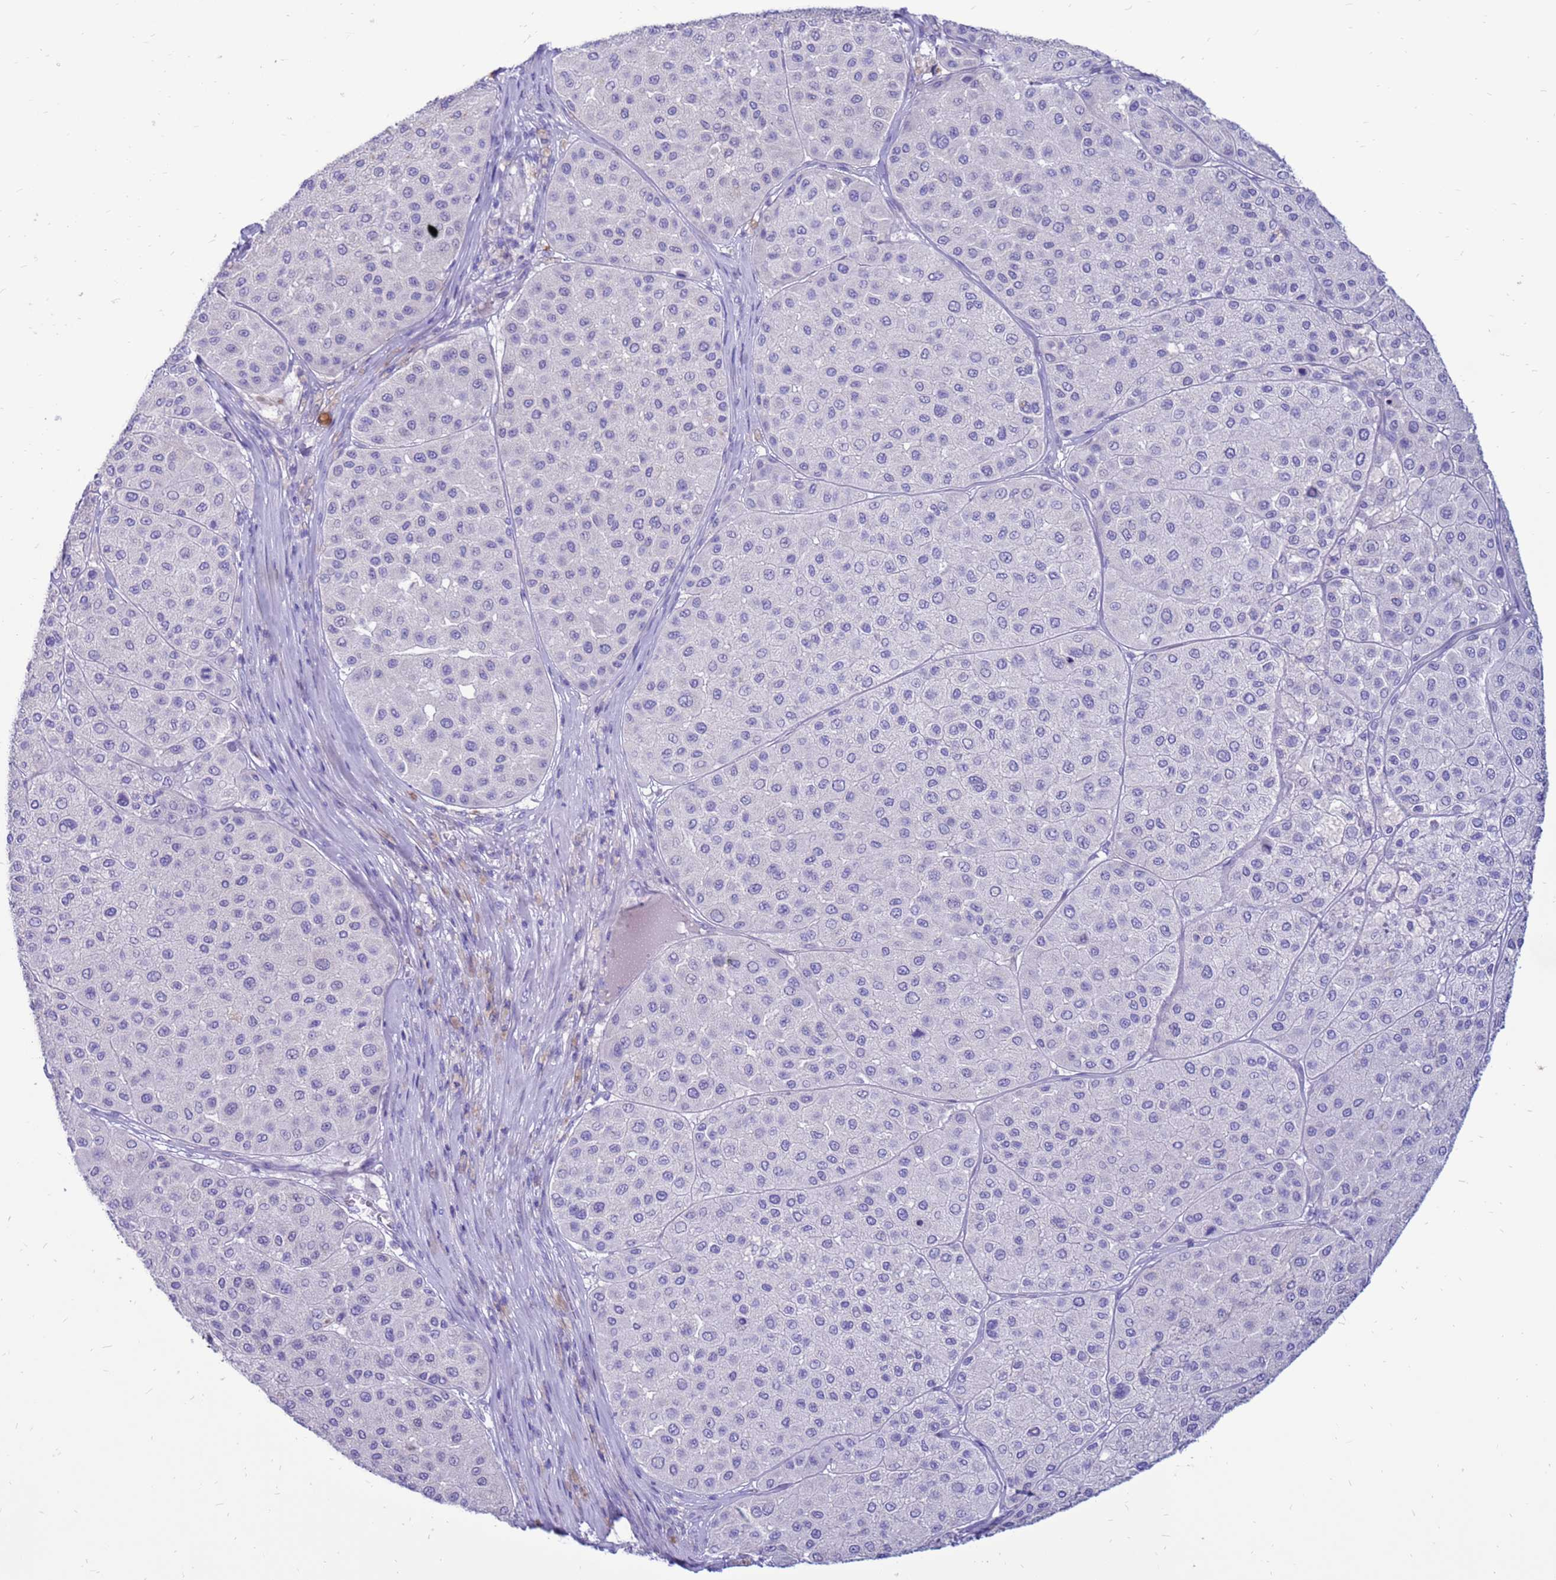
{"staining": {"intensity": "negative", "quantity": "none", "location": "none"}, "tissue": "melanoma", "cell_type": "Tumor cells", "image_type": "cancer", "snomed": [{"axis": "morphology", "description": "Malignant melanoma, Metastatic site"}, {"axis": "topography", "description": "Smooth muscle"}], "caption": "Malignant melanoma (metastatic site) was stained to show a protein in brown. There is no significant positivity in tumor cells. Brightfield microscopy of immunohistochemistry stained with DAB (3,3'-diaminobenzidine) (brown) and hematoxylin (blue), captured at high magnification.", "gene": "PDE10A", "patient": {"sex": "male", "age": 41}}